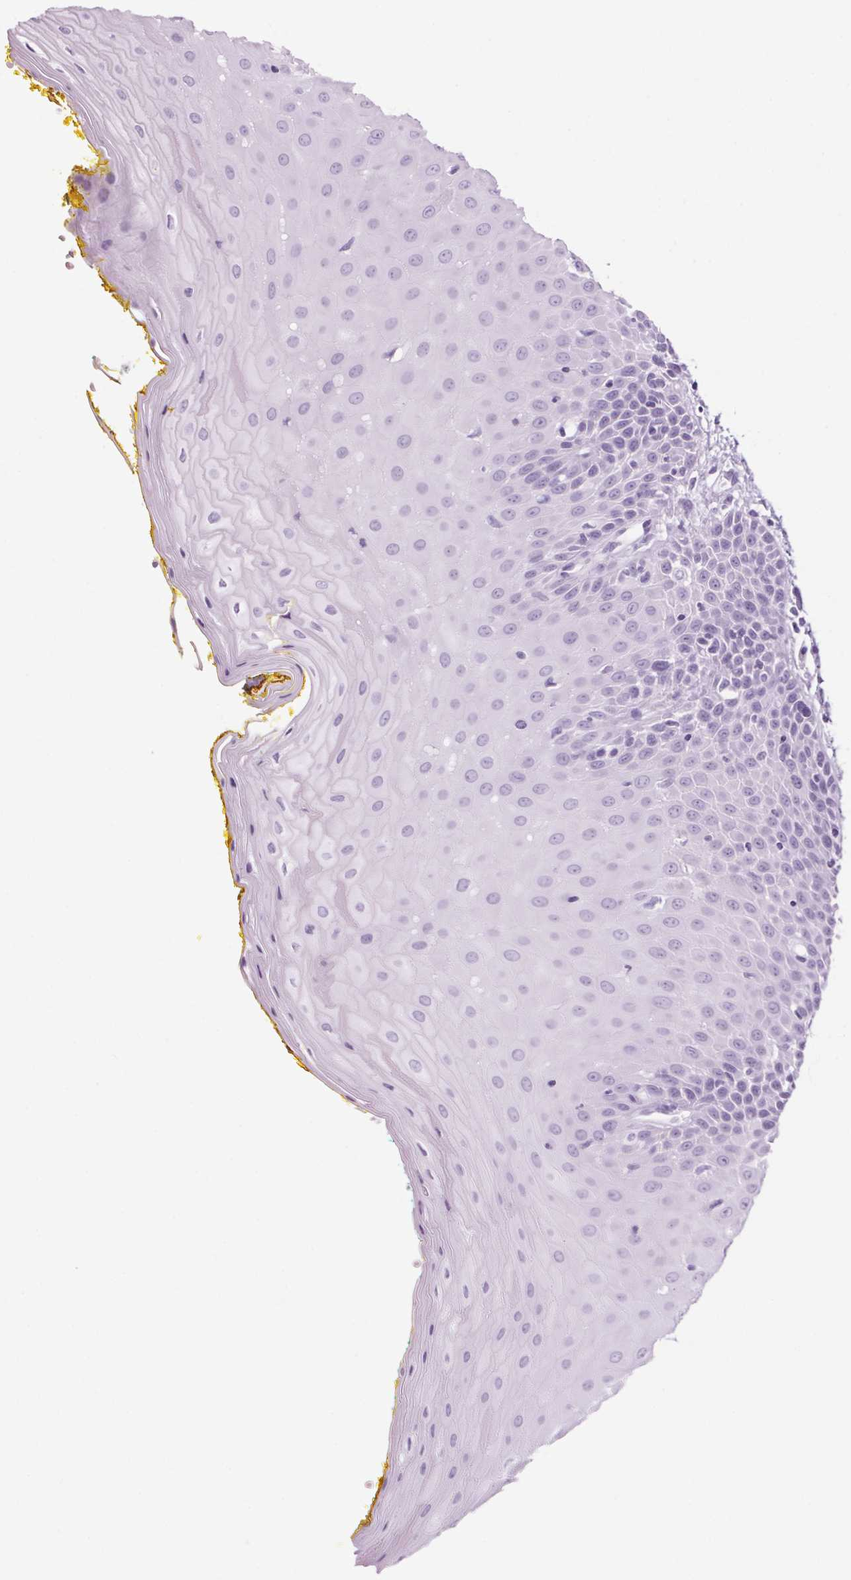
{"staining": {"intensity": "negative", "quantity": "none", "location": "none"}, "tissue": "oral mucosa", "cell_type": "Squamous epithelial cells", "image_type": "normal", "snomed": [{"axis": "morphology", "description": "Normal tissue, NOS"}, {"axis": "morphology", "description": "Squamous cell carcinoma, NOS"}, {"axis": "topography", "description": "Oral tissue"}, {"axis": "topography", "description": "Head-Neck"}], "caption": "This is a histopathology image of immunohistochemistry staining of normal oral mucosa, which shows no positivity in squamous epithelial cells. (DAB (3,3'-diaminobenzidine) IHC, high magnification).", "gene": "PPP1R1A", "patient": {"sex": "female", "age": 70}}